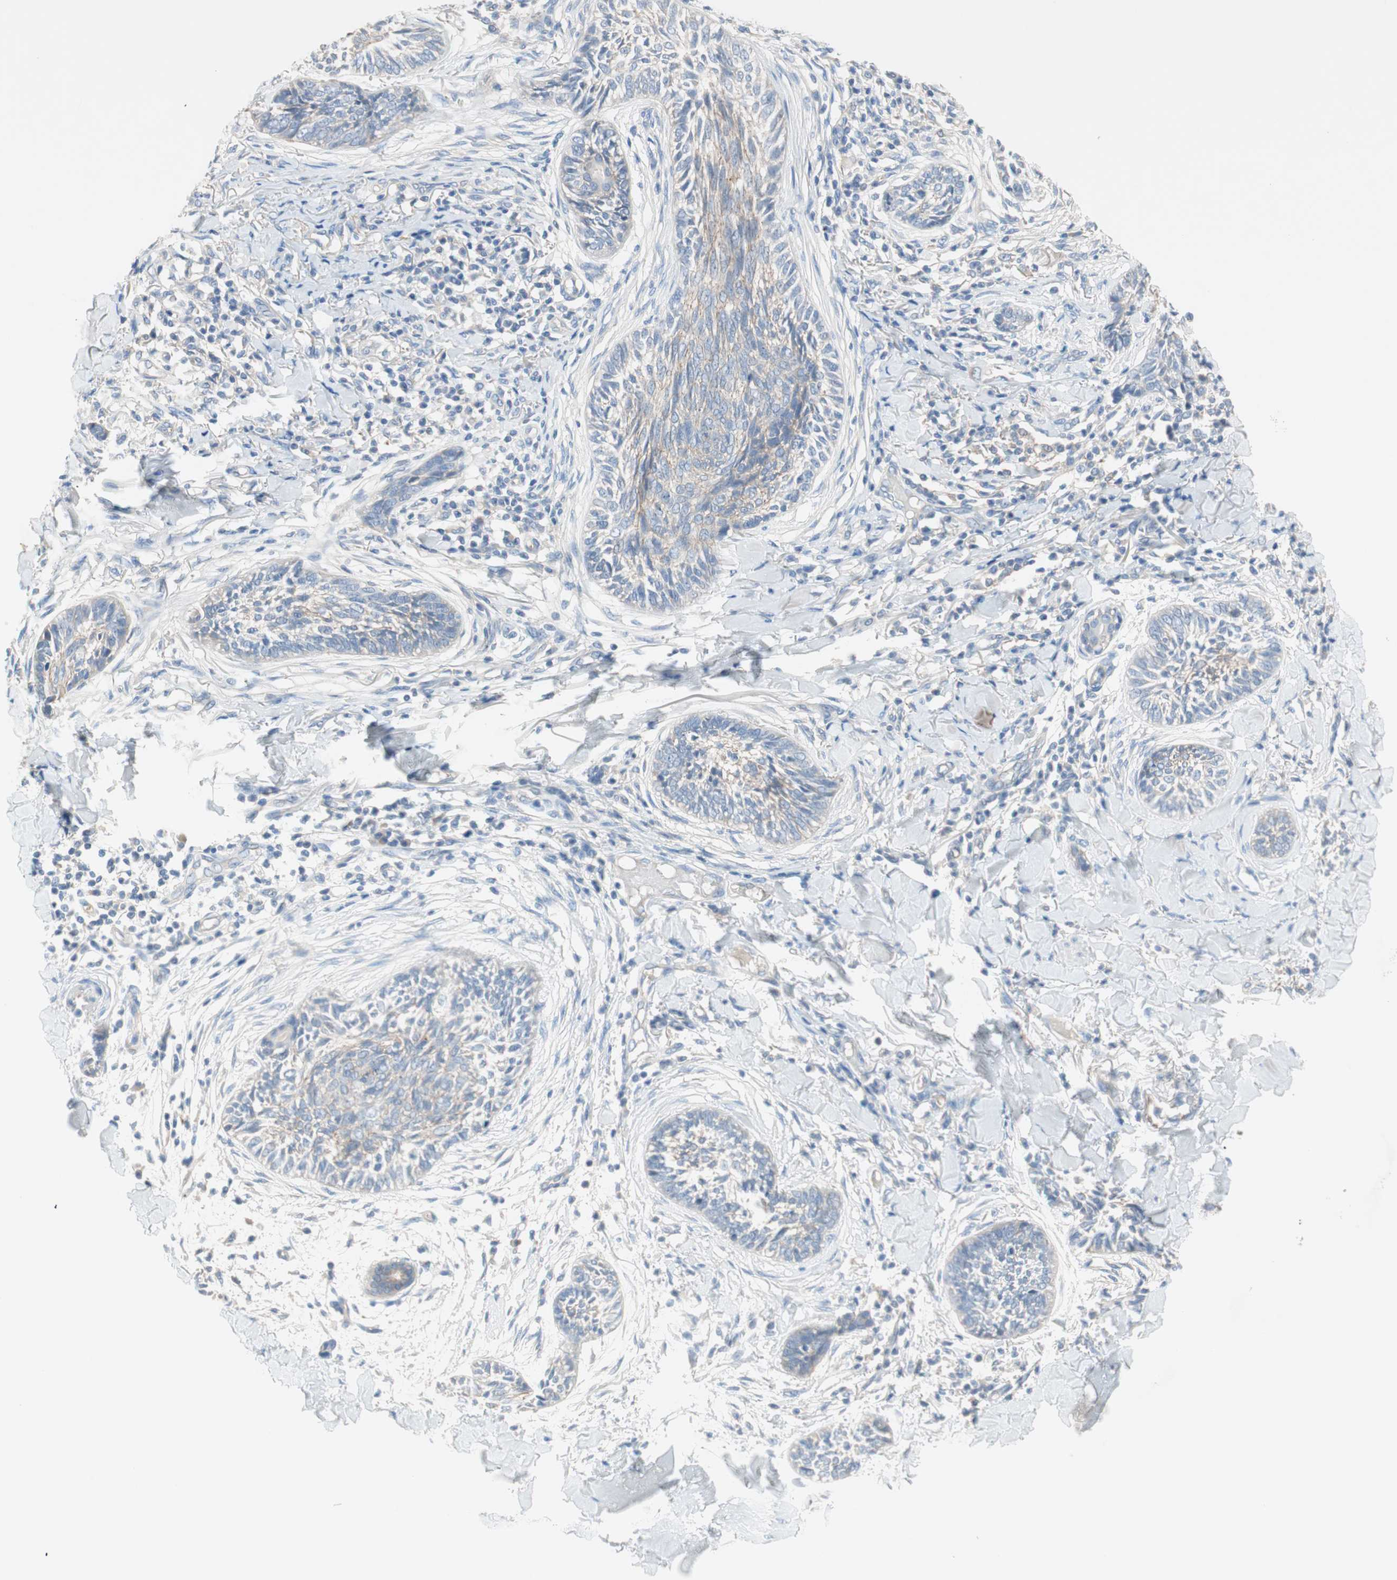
{"staining": {"intensity": "negative", "quantity": "none", "location": "none"}, "tissue": "skin cancer", "cell_type": "Tumor cells", "image_type": "cancer", "snomed": [{"axis": "morphology", "description": "Papilloma, NOS"}, {"axis": "morphology", "description": "Basal cell carcinoma"}, {"axis": "topography", "description": "Skin"}], "caption": "This micrograph is of papilloma (skin) stained with IHC to label a protein in brown with the nuclei are counter-stained blue. There is no expression in tumor cells.", "gene": "GLUL", "patient": {"sex": "male", "age": 87}}